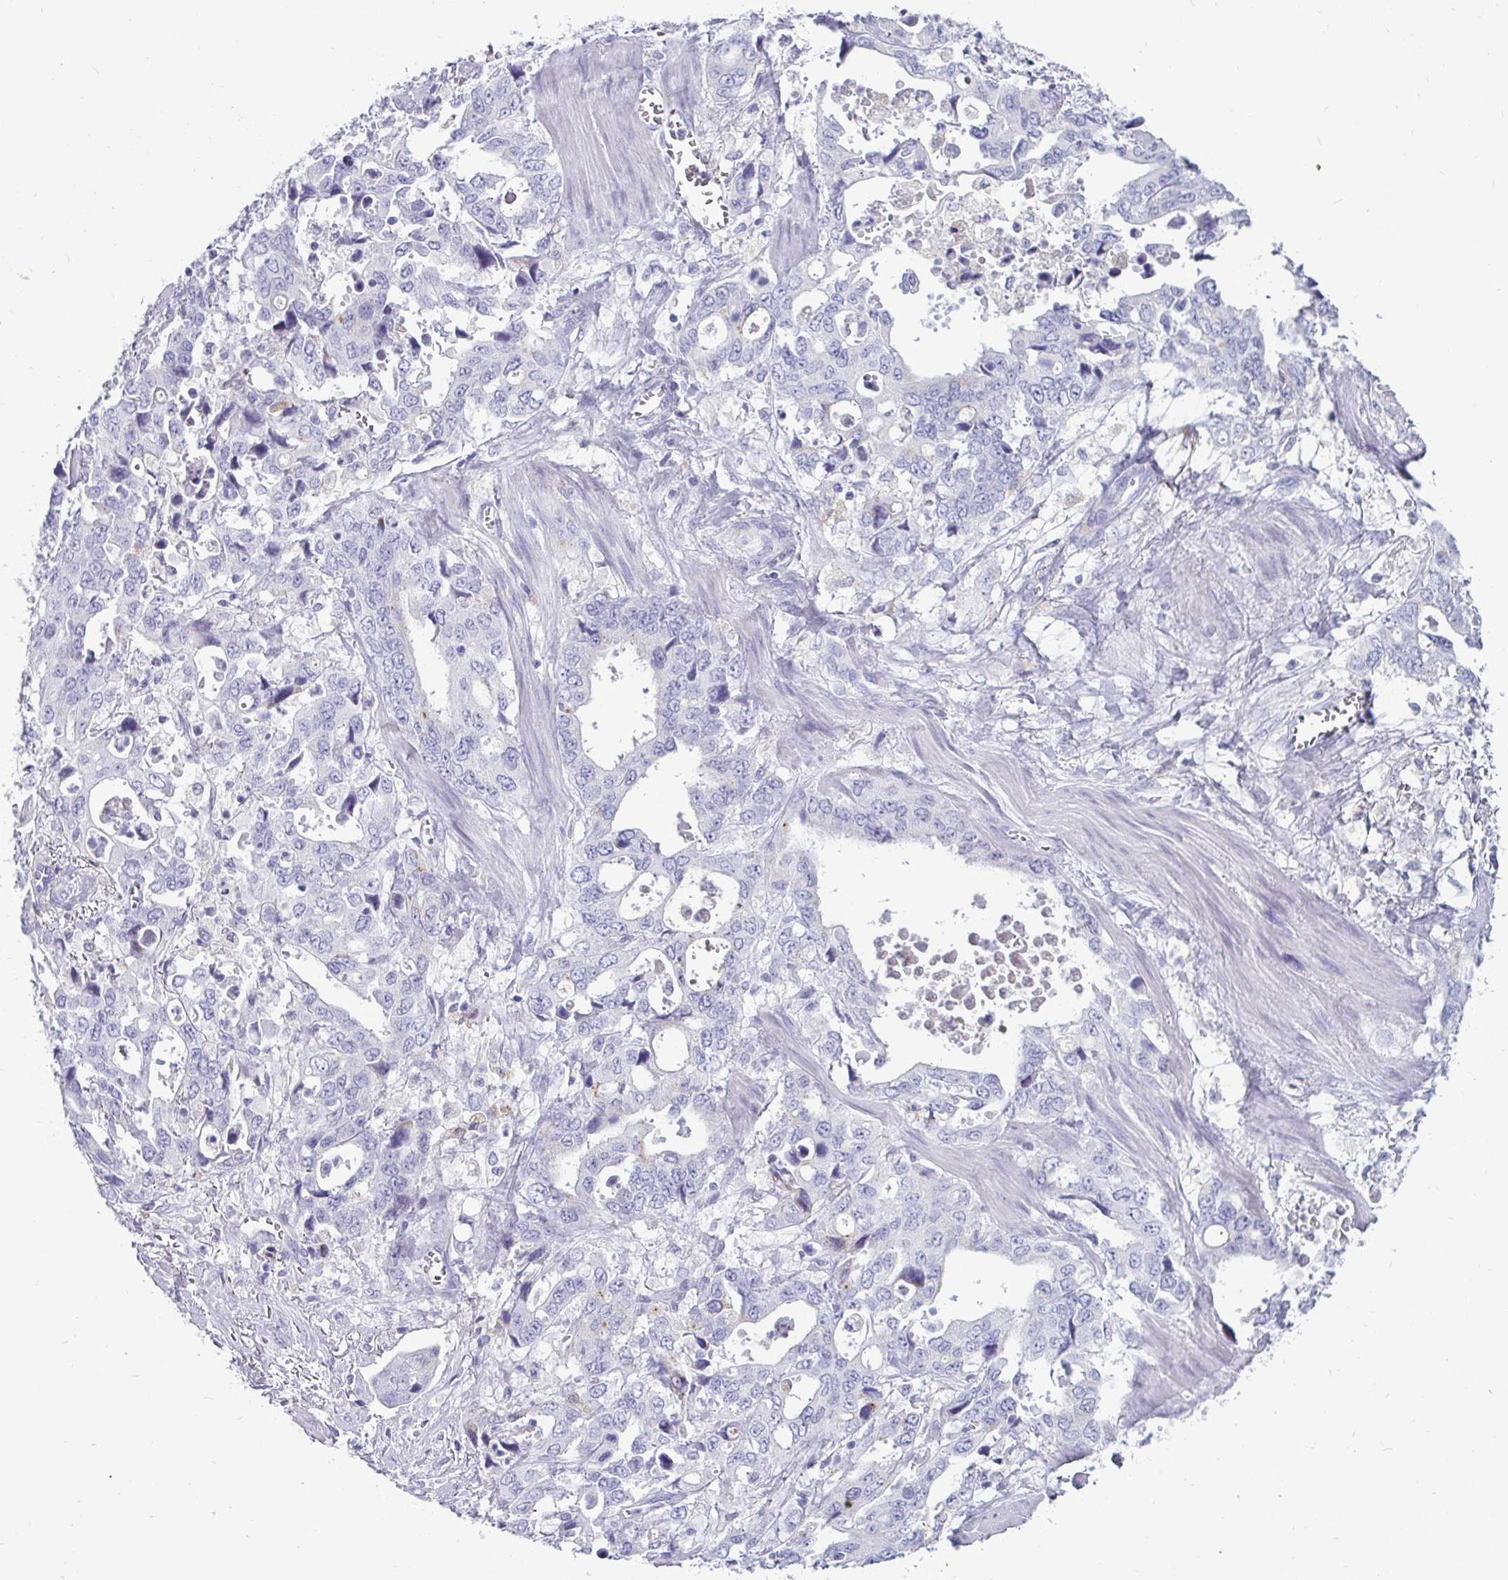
{"staining": {"intensity": "negative", "quantity": "none", "location": "none"}, "tissue": "stomach cancer", "cell_type": "Tumor cells", "image_type": "cancer", "snomed": [{"axis": "morphology", "description": "Adenocarcinoma, NOS"}, {"axis": "topography", "description": "Stomach, upper"}], "caption": "DAB immunohistochemical staining of stomach cancer (adenocarcinoma) reveals no significant staining in tumor cells.", "gene": "CTSZ", "patient": {"sex": "male", "age": 74}}